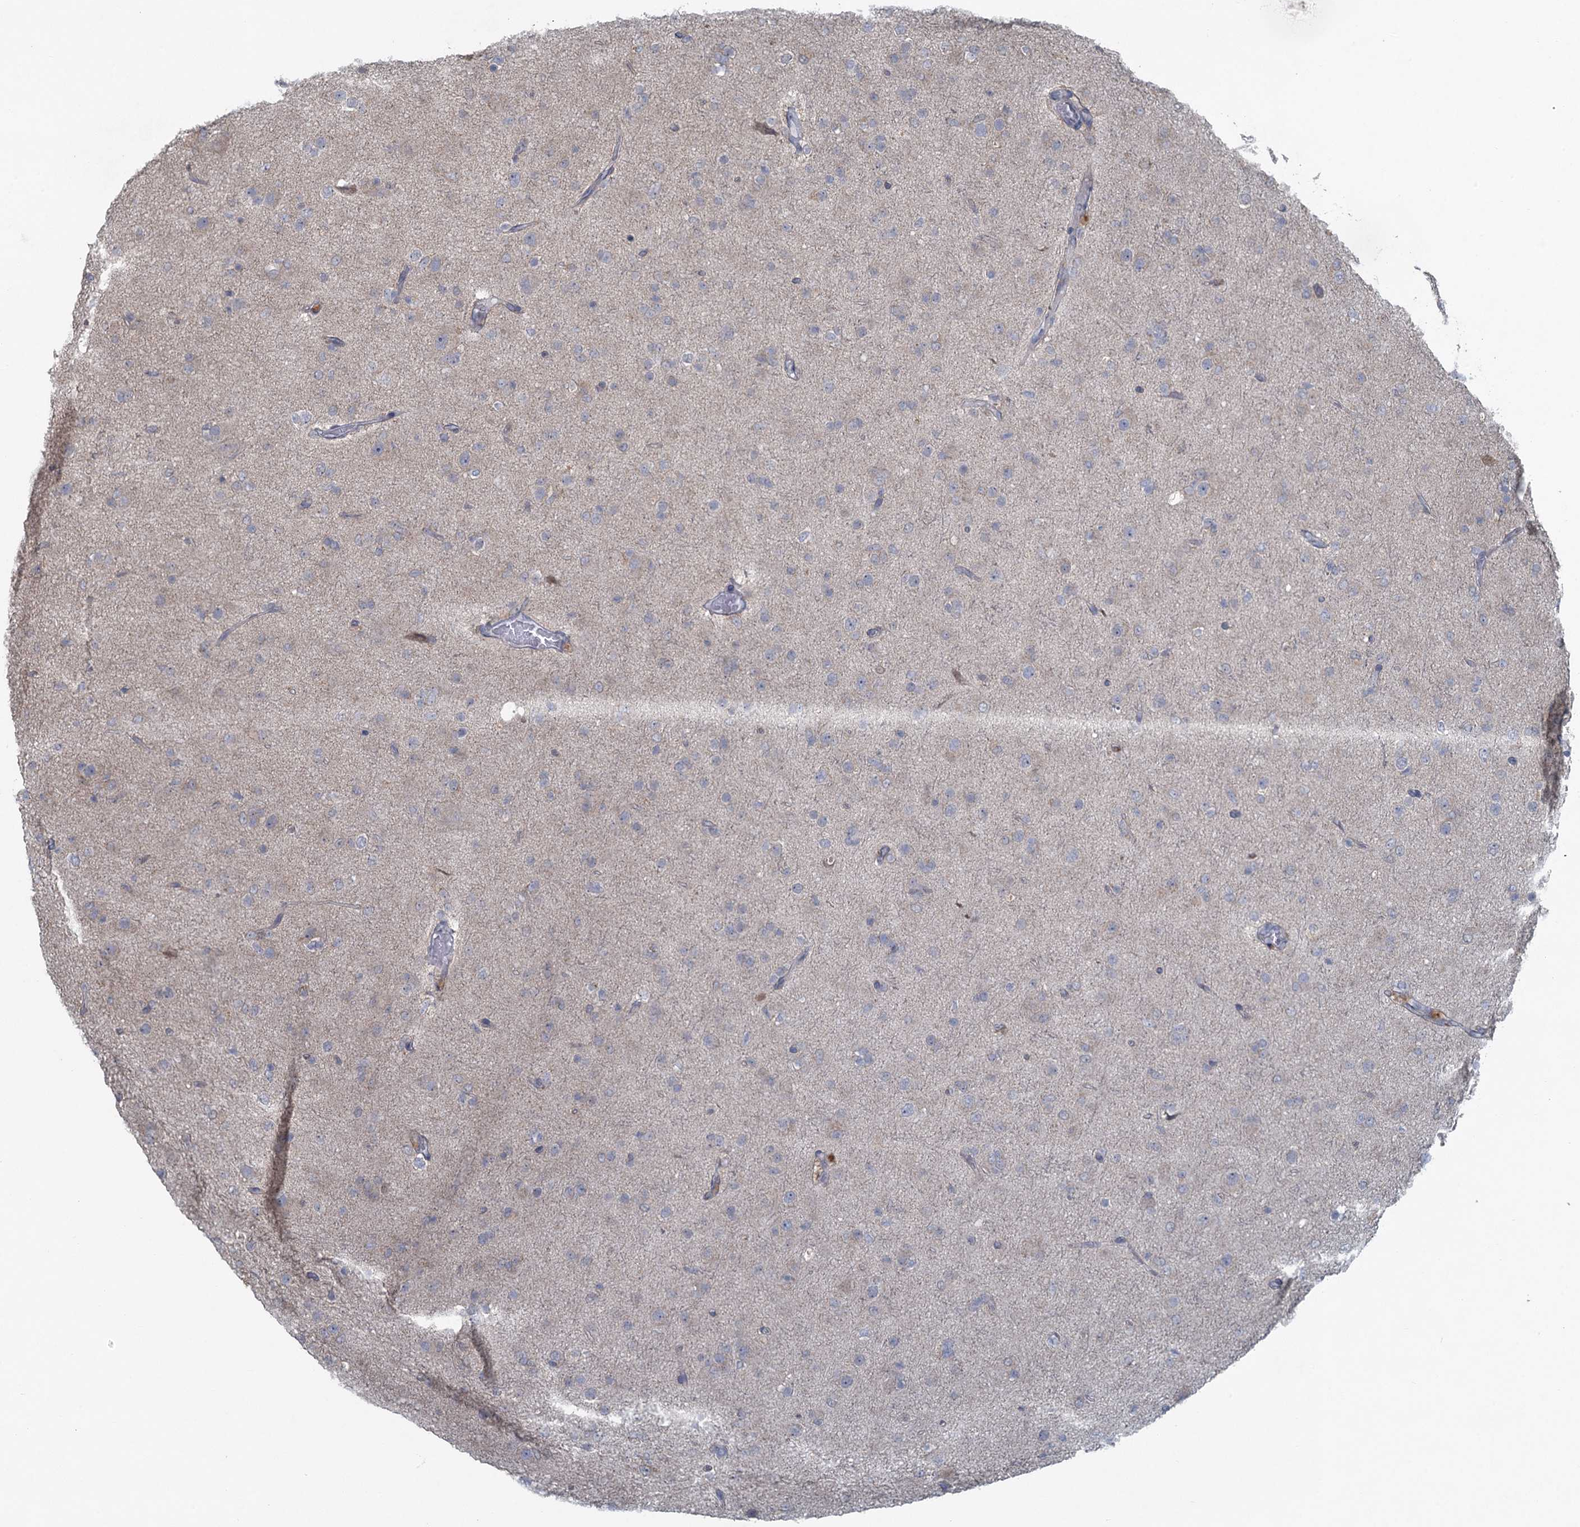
{"staining": {"intensity": "negative", "quantity": "none", "location": "none"}, "tissue": "glioma", "cell_type": "Tumor cells", "image_type": "cancer", "snomed": [{"axis": "morphology", "description": "Glioma, malignant, Low grade"}, {"axis": "topography", "description": "Brain"}], "caption": "Malignant glioma (low-grade) stained for a protein using immunohistochemistry (IHC) demonstrates no staining tumor cells.", "gene": "TEX35", "patient": {"sex": "male", "age": 65}}